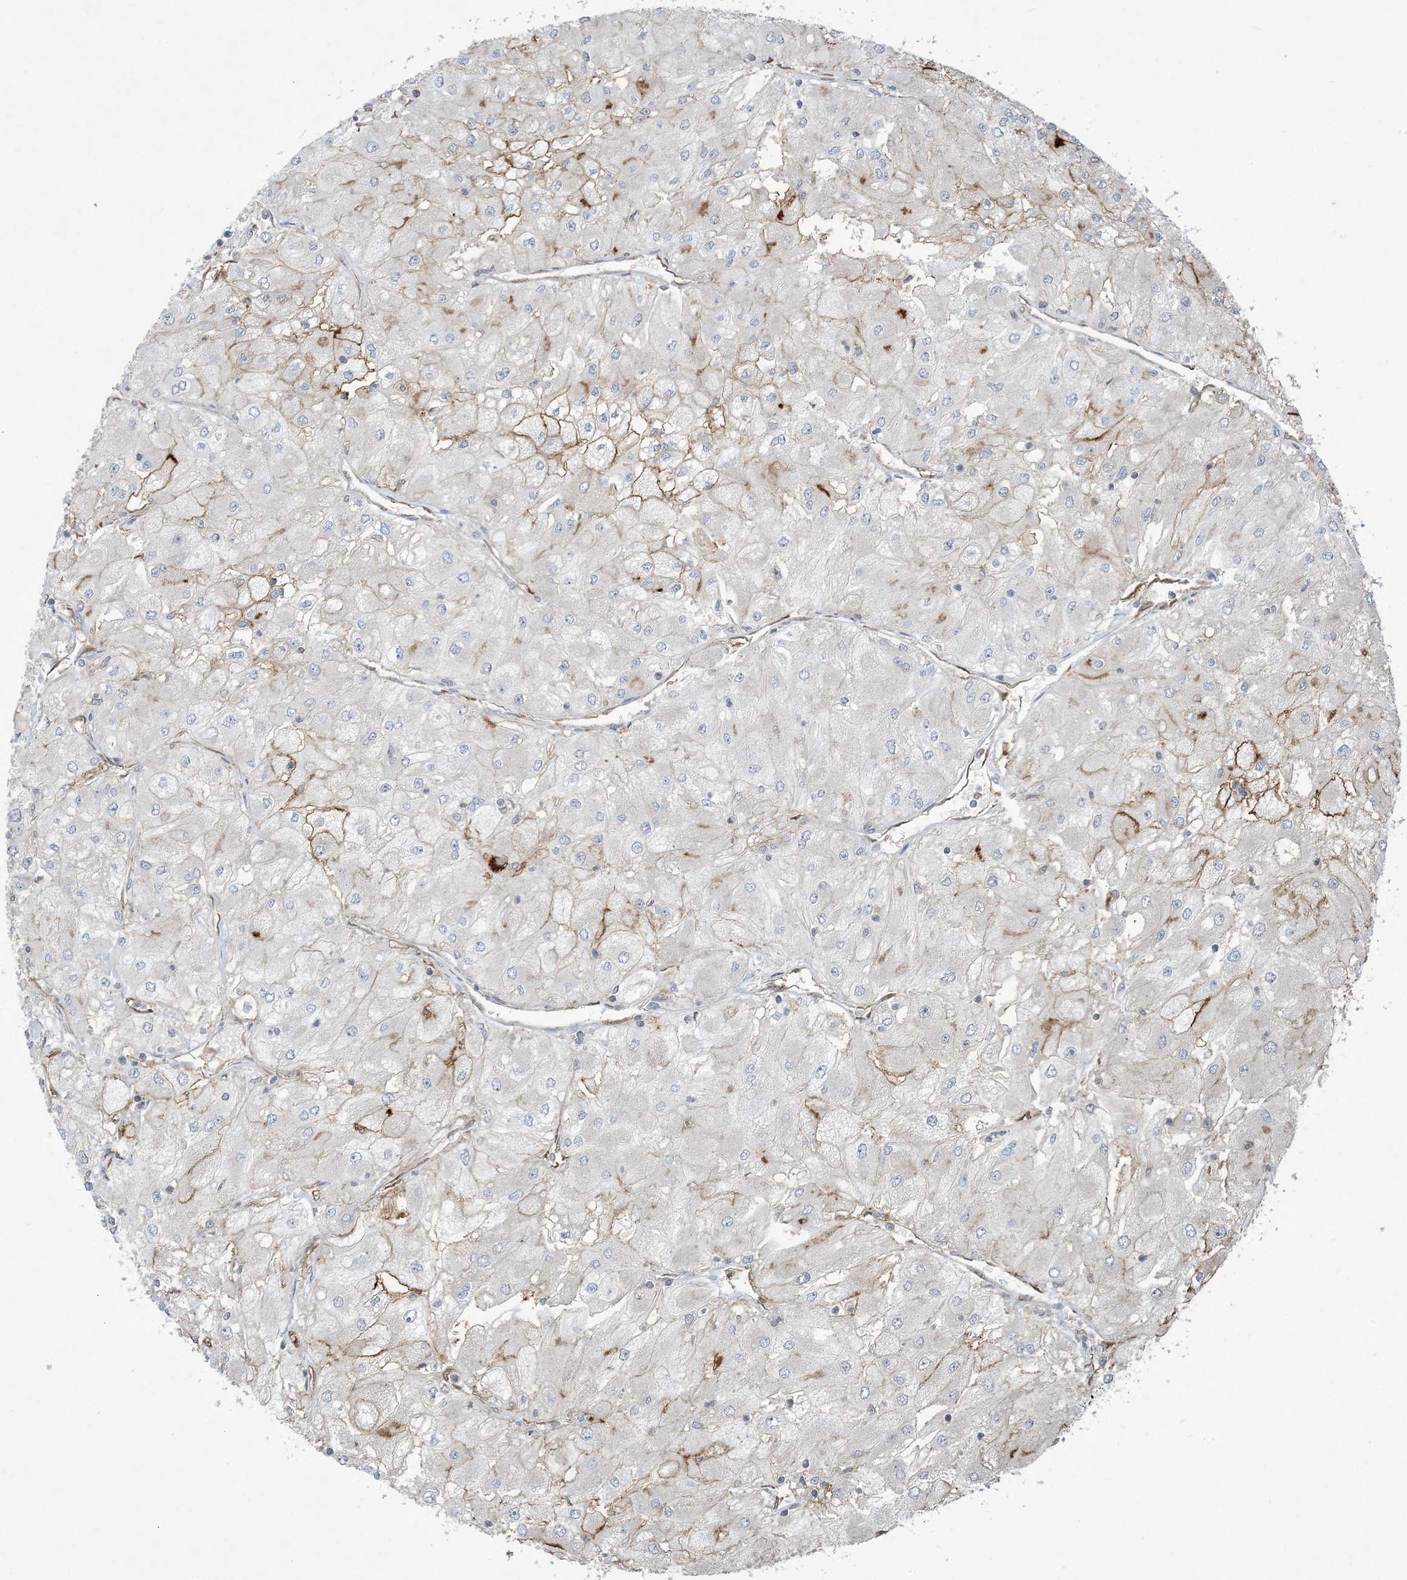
{"staining": {"intensity": "weak", "quantity": "<25%", "location": "cytoplasmic/membranous"}, "tissue": "renal cancer", "cell_type": "Tumor cells", "image_type": "cancer", "snomed": [{"axis": "morphology", "description": "Adenocarcinoma, NOS"}, {"axis": "topography", "description": "Kidney"}], "caption": "High magnification brightfield microscopy of renal cancer (adenocarcinoma) stained with DAB (brown) and counterstained with hematoxylin (blue): tumor cells show no significant positivity. (DAB immunohistochemistry visualized using brightfield microscopy, high magnification).", "gene": "PPM1F", "patient": {"sex": "male", "age": 80}}